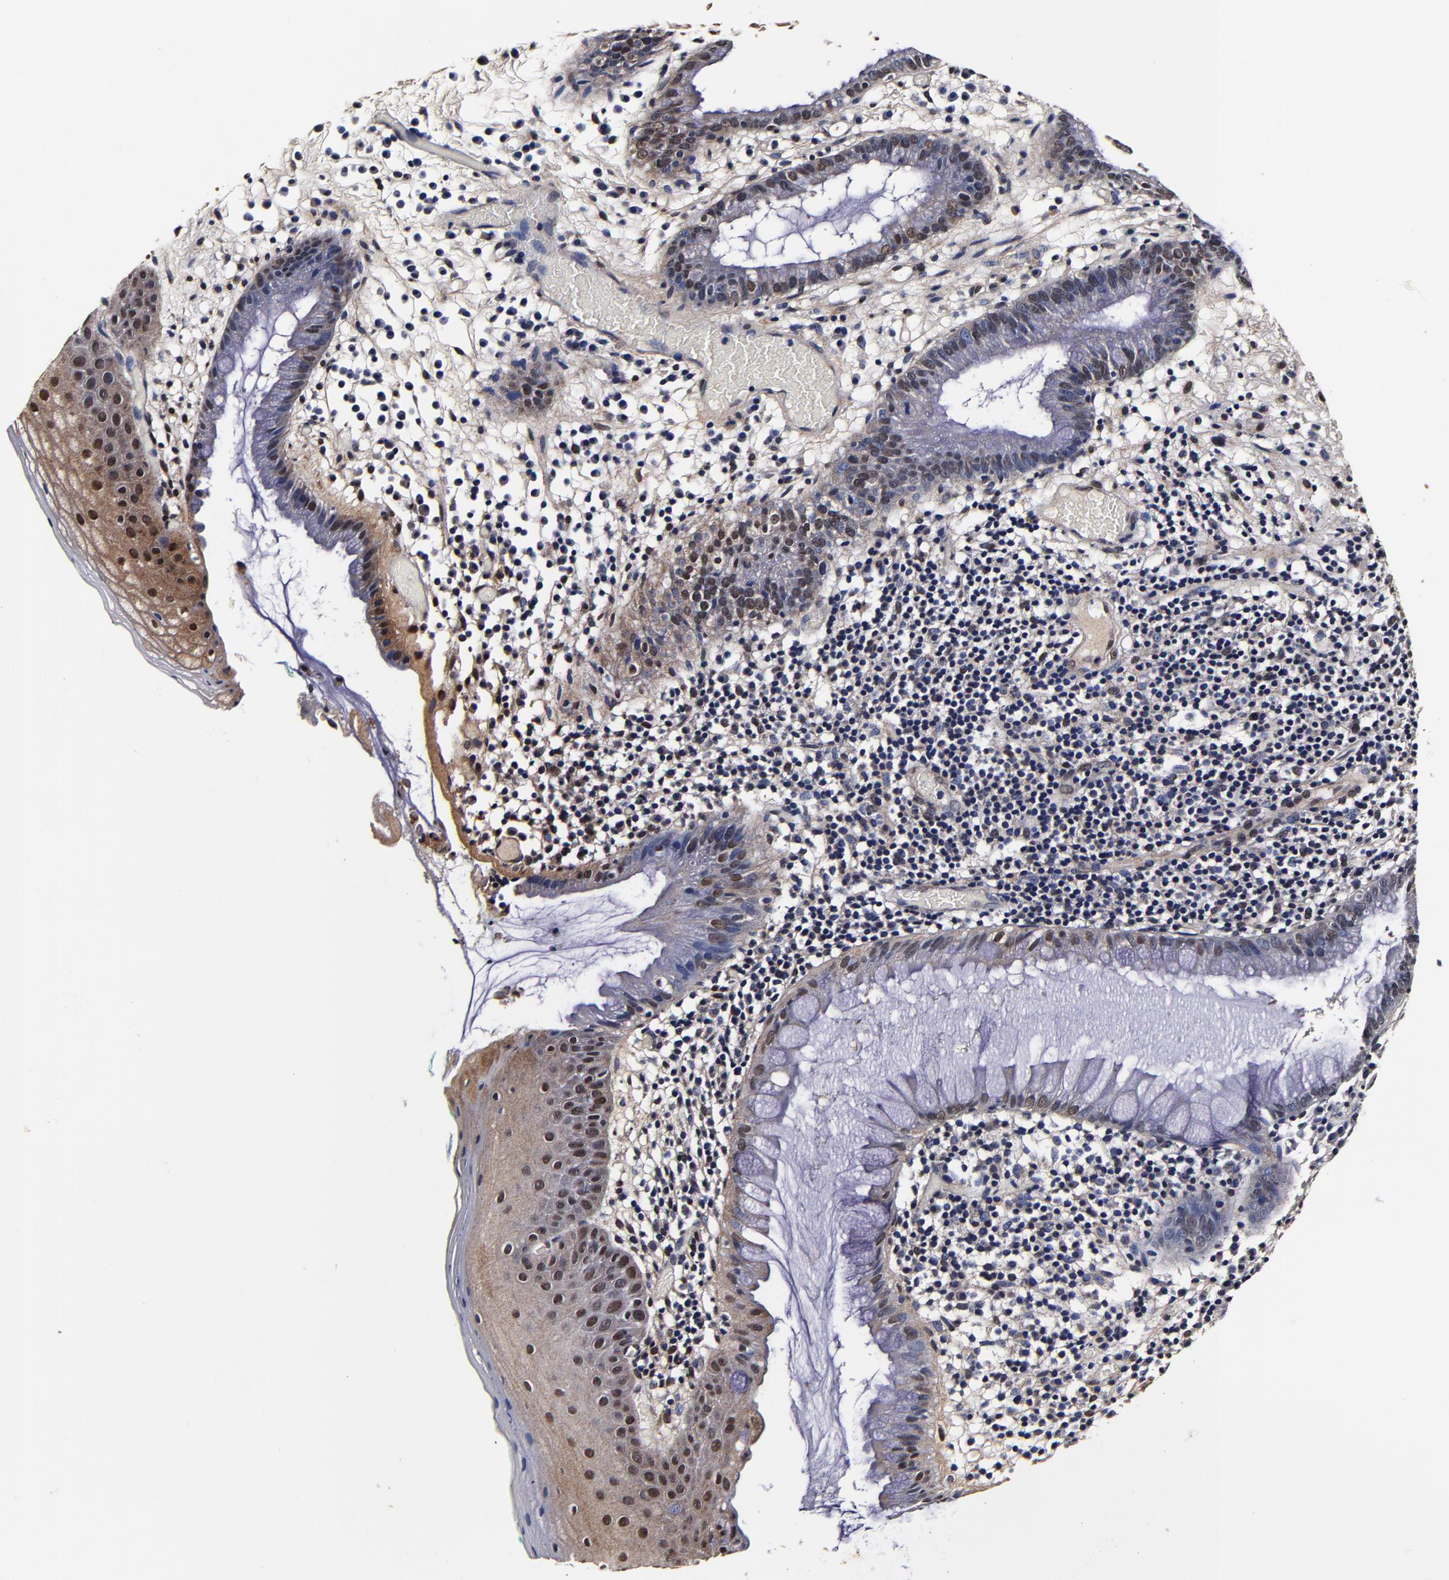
{"staining": {"intensity": "moderate", "quantity": ">75%", "location": "cytoplasmic/membranous,nuclear"}, "tissue": "skin", "cell_type": "Epidermal cells", "image_type": "normal", "snomed": [{"axis": "morphology", "description": "Normal tissue, NOS"}, {"axis": "morphology", "description": "Hemorrhoids"}, {"axis": "morphology", "description": "Inflammation, NOS"}, {"axis": "topography", "description": "Anal"}], "caption": "An immunohistochemistry photomicrograph of benign tissue is shown. Protein staining in brown highlights moderate cytoplasmic/membranous,nuclear positivity in skin within epidermal cells. (DAB (3,3'-diaminobenzidine) IHC, brown staining for protein, blue staining for nuclei).", "gene": "MMP15", "patient": {"sex": "male", "age": 60}}